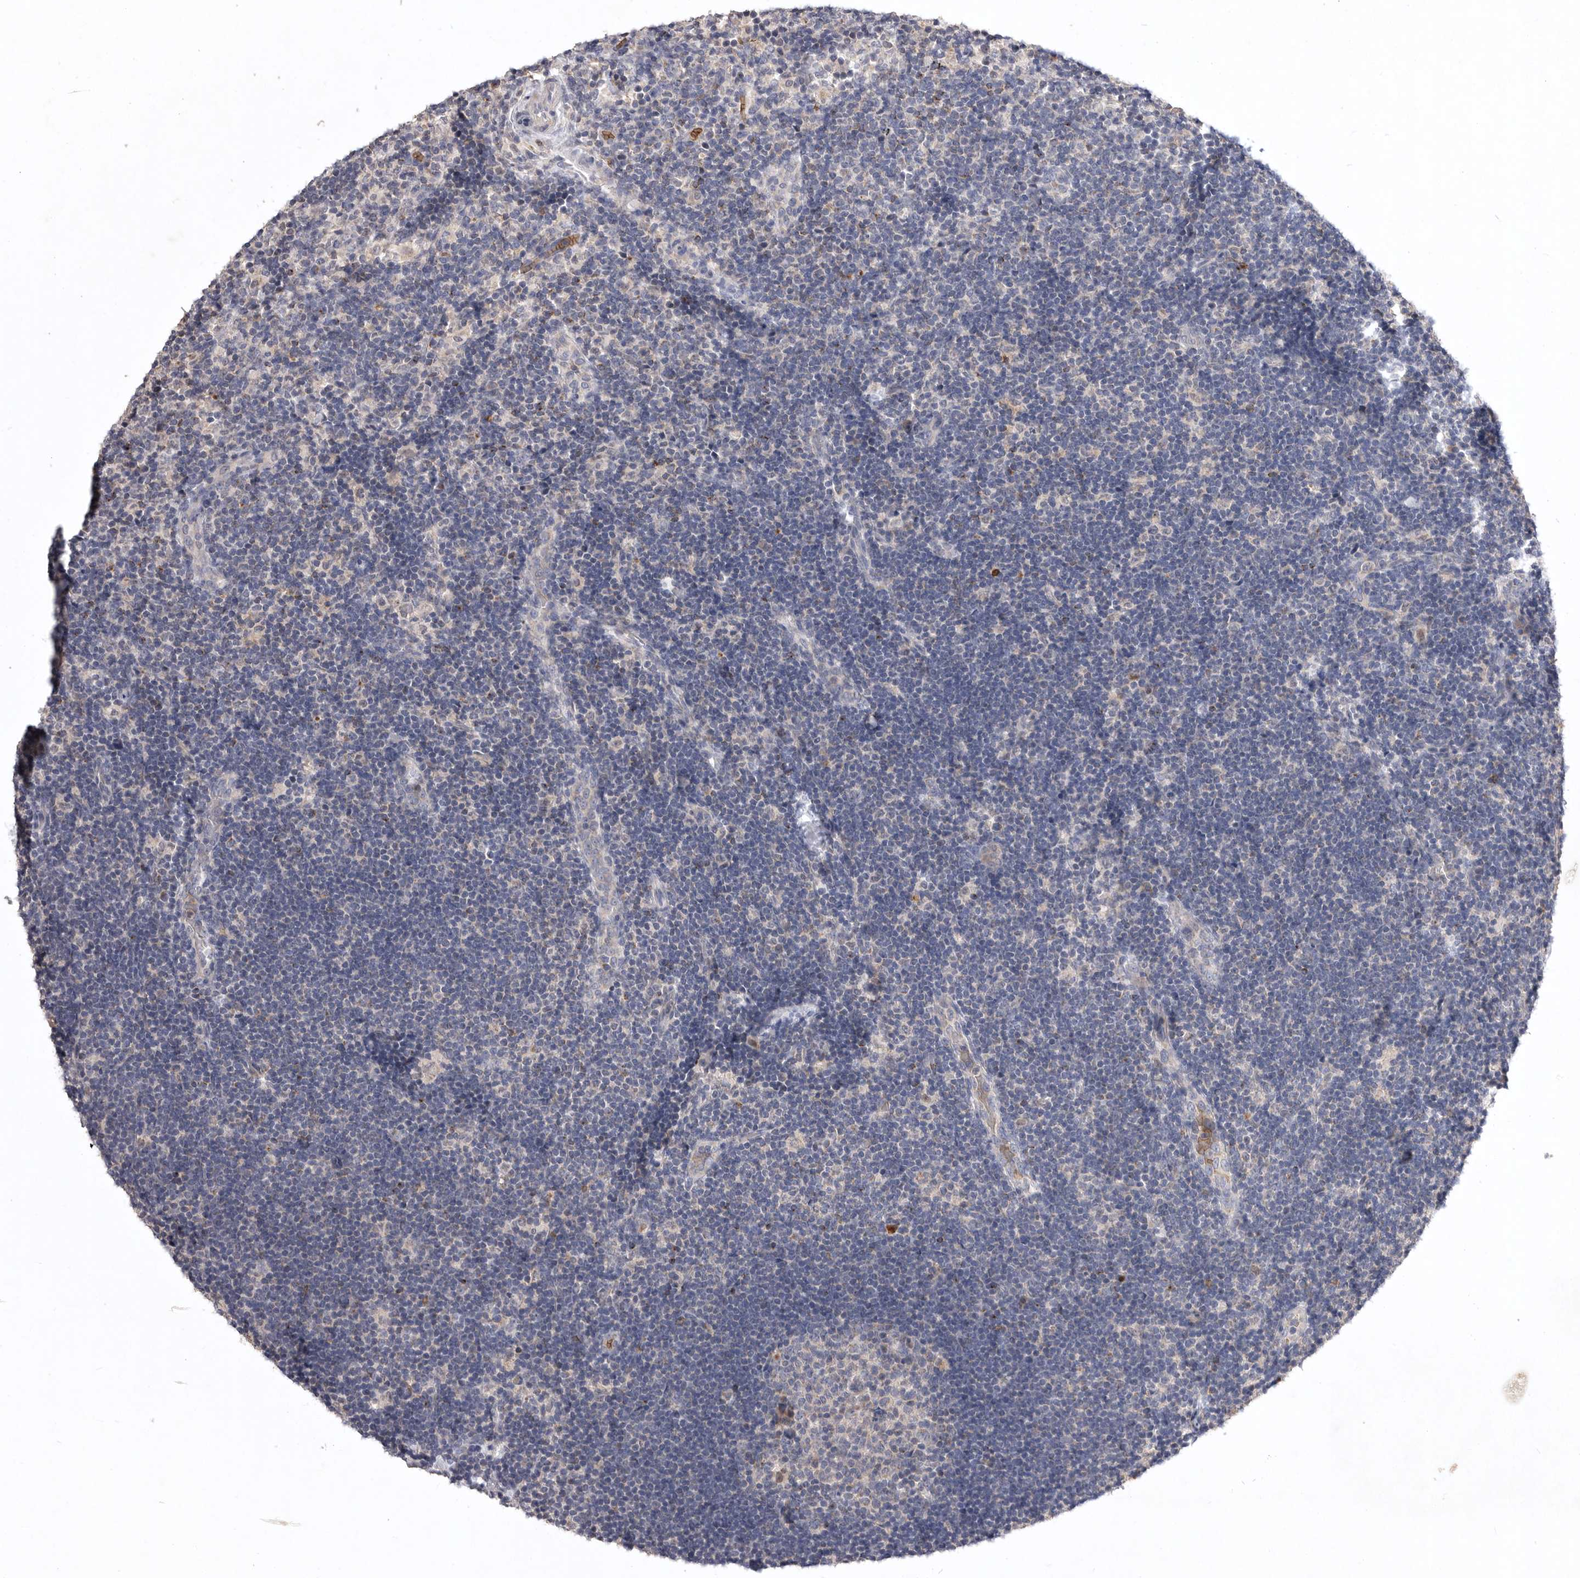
{"staining": {"intensity": "negative", "quantity": "none", "location": "none"}, "tissue": "lymph node", "cell_type": "Germinal center cells", "image_type": "normal", "snomed": [{"axis": "morphology", "description": "Normal tissue, NOS"}, {"axis": "topography", "description": "Lymph node"}], "caption": "Immunohistochemical staining of benign human lymph node demonstrates no significant expression in germinal center cells.", "gene": "TNFSF14", "patient": {"sex": "female", "age": 22}}